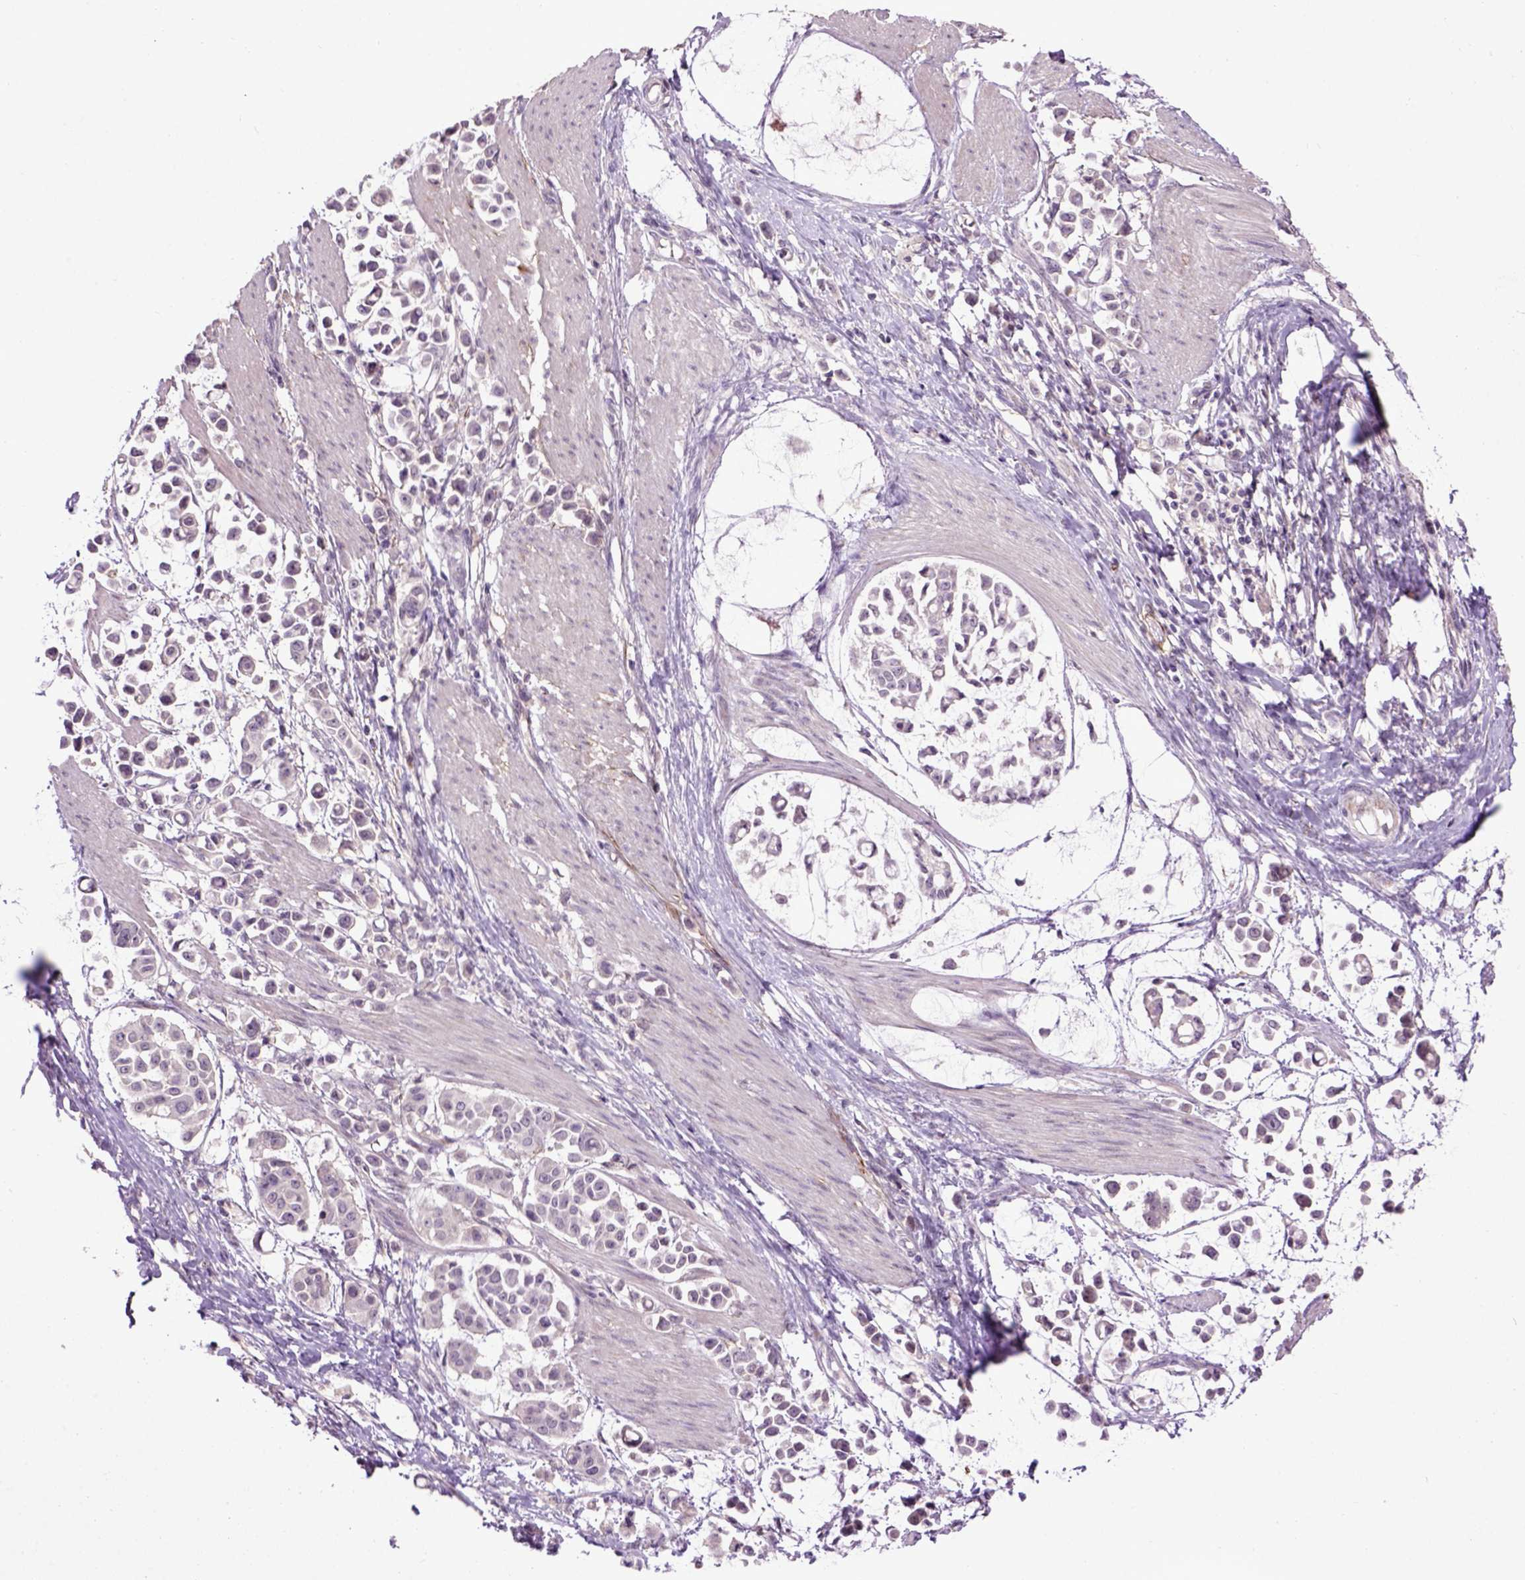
{"staining": {"intensity": "negative", "quantity": "none", "location": "none"}, "tissue": "stomach cancer", "cell_type": "Tumor cells", "image_type": "cancer", "snomed": [{"axis": "morphology", "description": "Adenocarcinoma, NOS"}, {"axis": "topography", "description": "Stomach"}], "caption": "Tumor cells show no significant expression in stomach cancer.", "gene": "EMILIN3", "patient": {"sex": "male", "age": 82}}